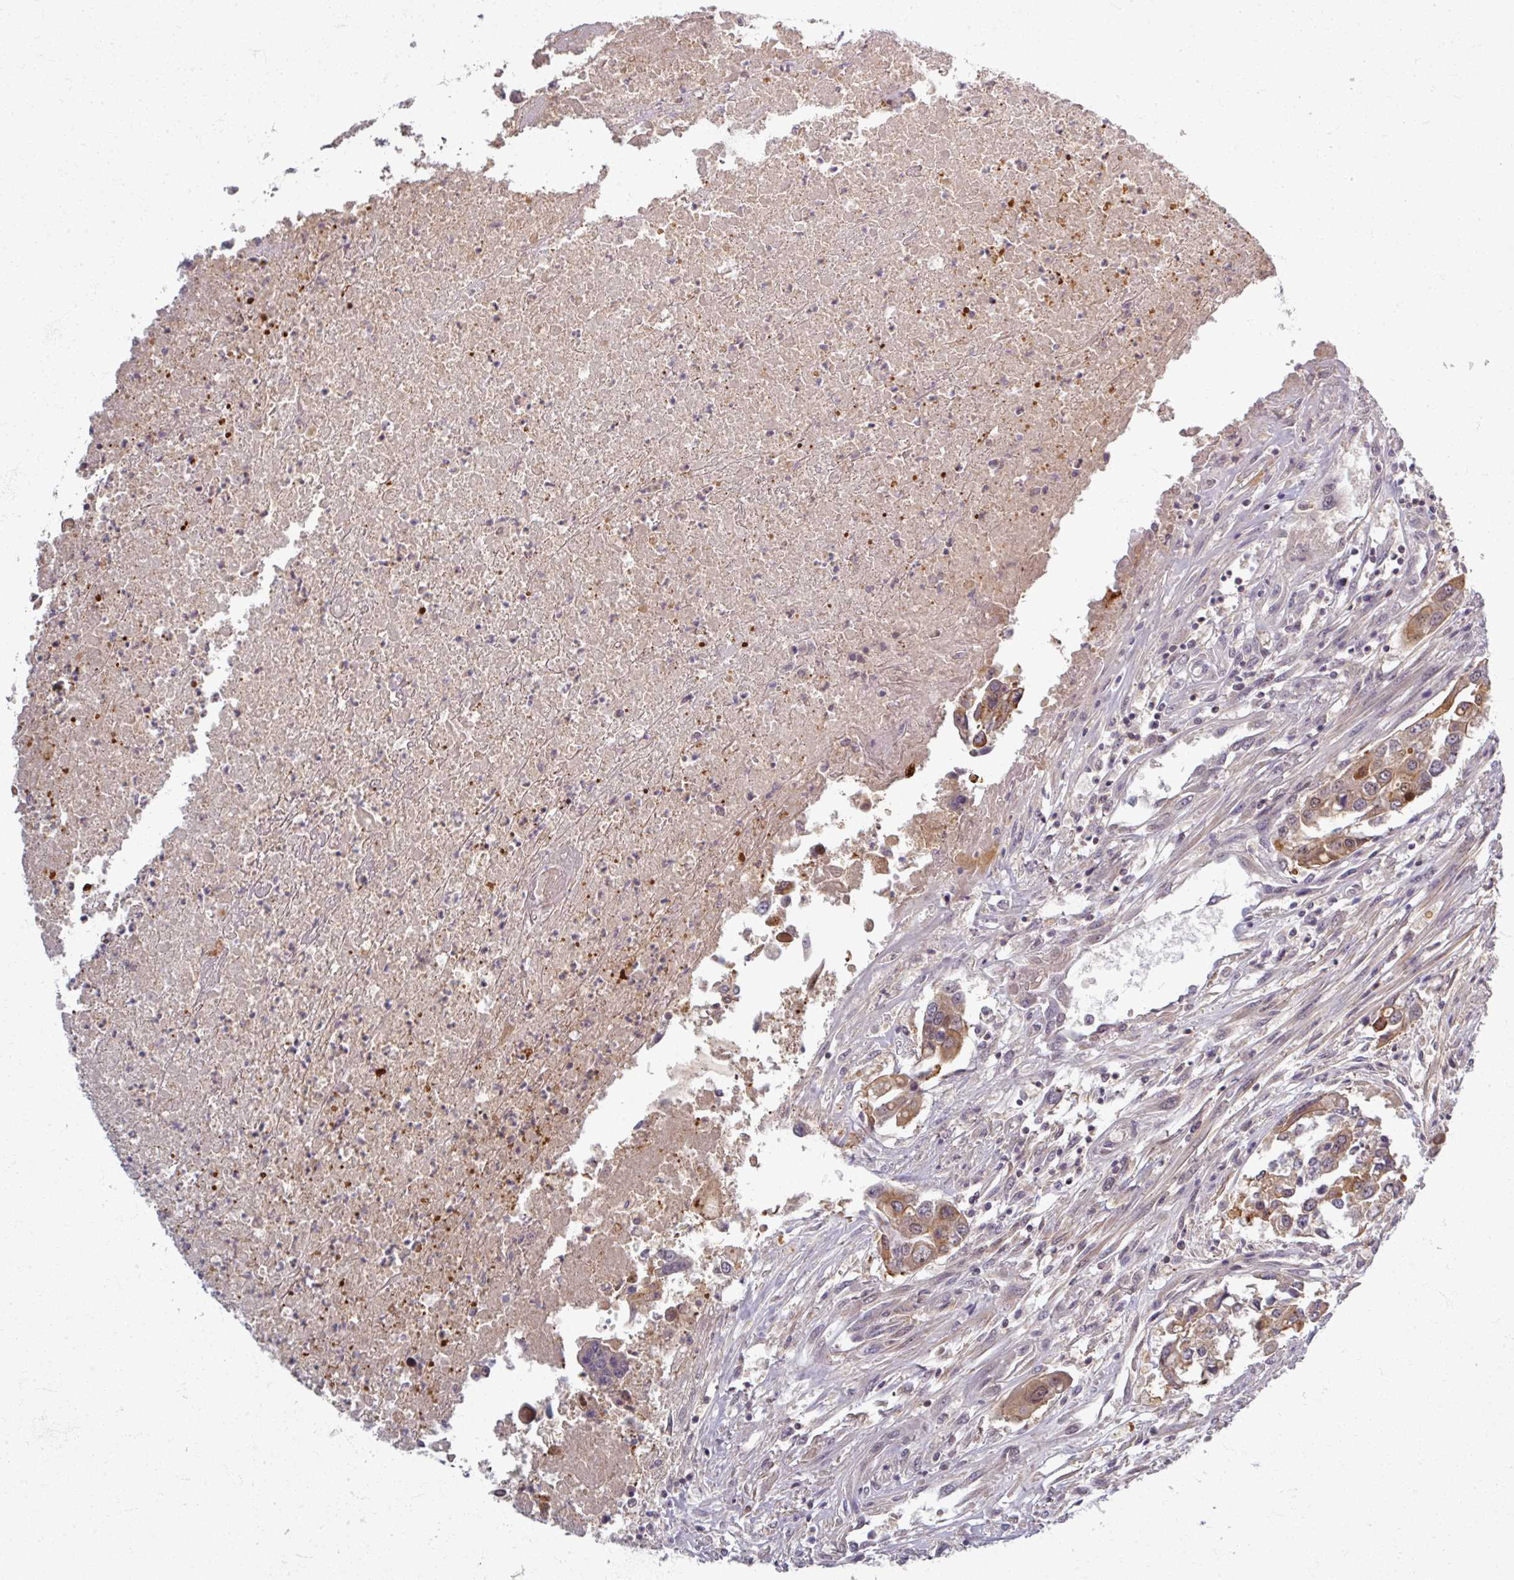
{"staining": {"intensity": "moderate", "quantity": ">75%", "location": "cytoplasmic/membranous,nuclear"}, "tissue": "colorectal cancer", "cell_type": "Tumor cells", "image_type": "cancer", "snomed": [{"axis": "morphology", "description": "Adenocarcinoma, NOS"}, {"axis": "topography", "description": "Colon"}], "caption": "This is a micrograph of immunohistochemistry staining of adenocarcinoma (colorectal), which shows moderate staining in the cytoplasmic/membranous and nuclear of tumor cells.", "gene": "TTLL7", "patient": {"sex": "male", "age": 77}}